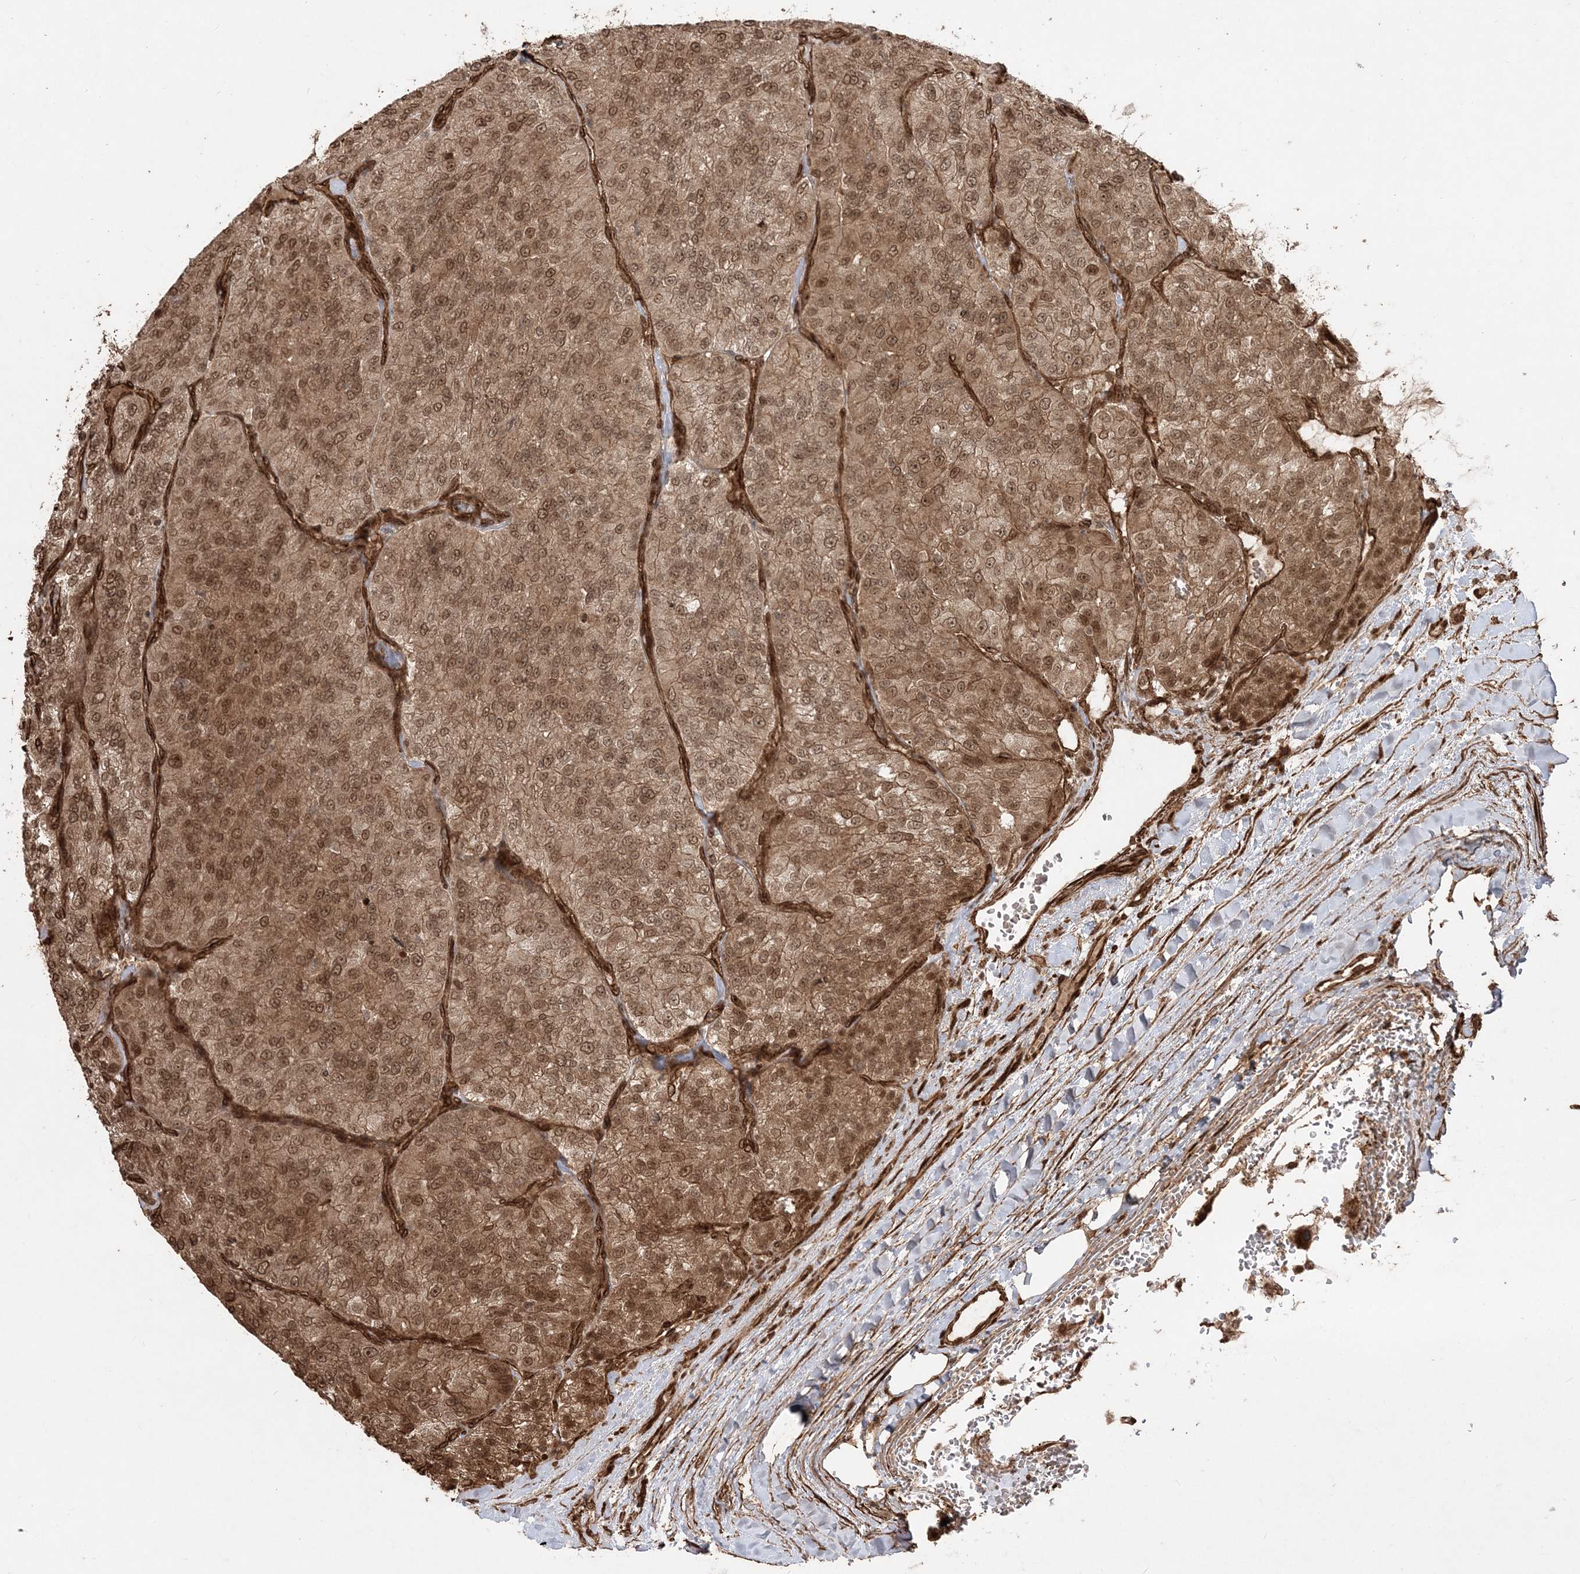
{"staining": {"intensity": "moderate", "quantity": ">75%", "location": "cytoplasmic/membranous,nuclear"}, "tissue": "renal cancer", "cell_type": "Tumor cells", "image_type": "cancer", "snomed": [{"axis": "morphology", "description": "Adenocarcinoma, NOS"}, {"axis": "topography", "description": "Kidney"}], "caption": "Human renal adenocarcinoma stained for a protein (brown) demonstrates moderate cytoplasmic/membranous and nuclear positive positivity in approximately >75% of tumor cells.", "gene": "ETAA1", "patient": {"sex": "female", "age": 63}}